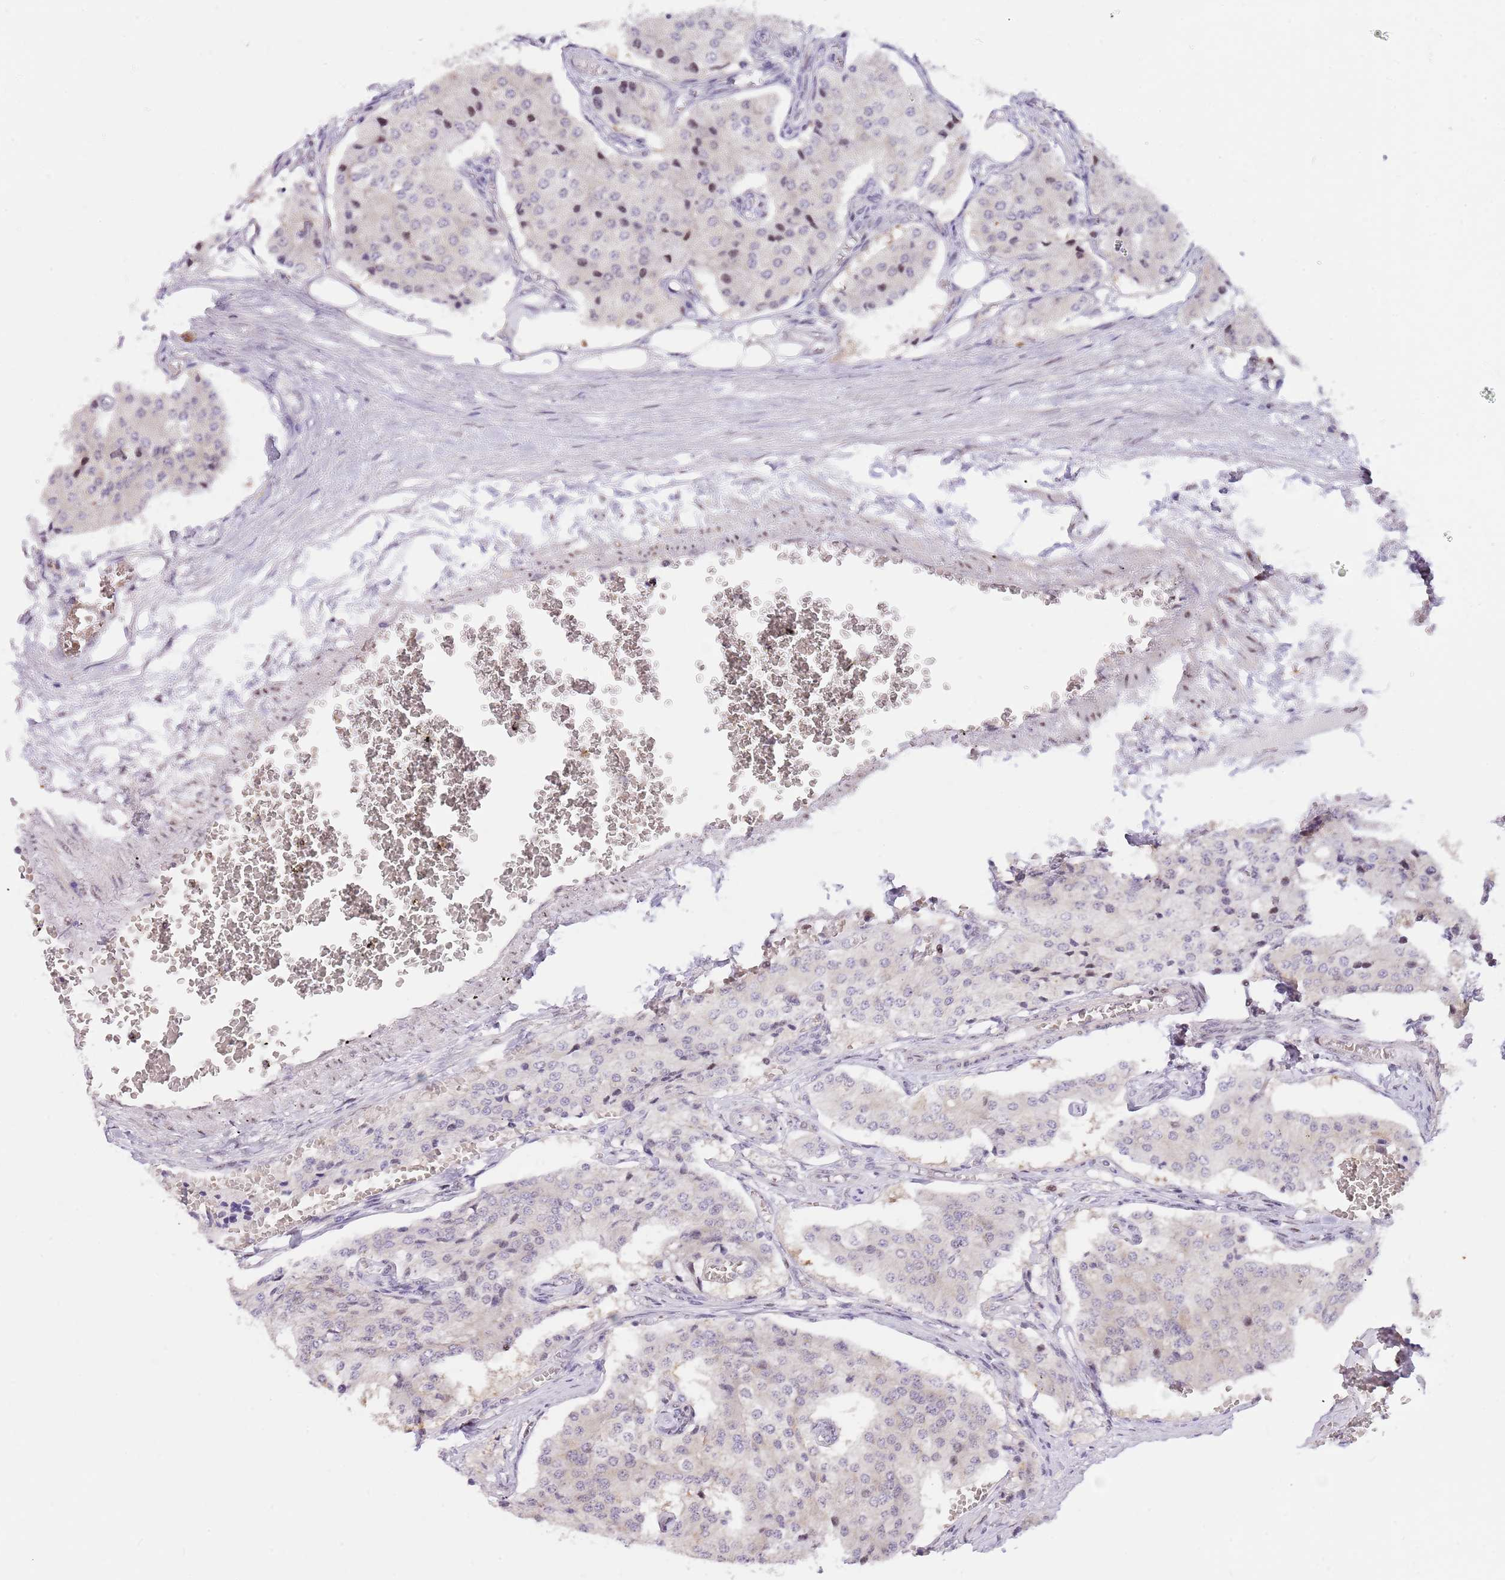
{"staining": {"intensity": "negative", "quantity": "none", "location": "none"}, "tissue": "carcinoid", "cell_type": "Tumor cells", "image_type": "cancer", "snomed": [{"axis": "morphology", "description": "Carcinoid, malignant, NOS"}, {"axis": "topography", "description": "Colon"}], "caption": "A histopathology image of carcinoid stained for a protein shows no brown staining in tumor cells.", "gene": "RFK", "patient": {"sex": "female", "age": 52}}